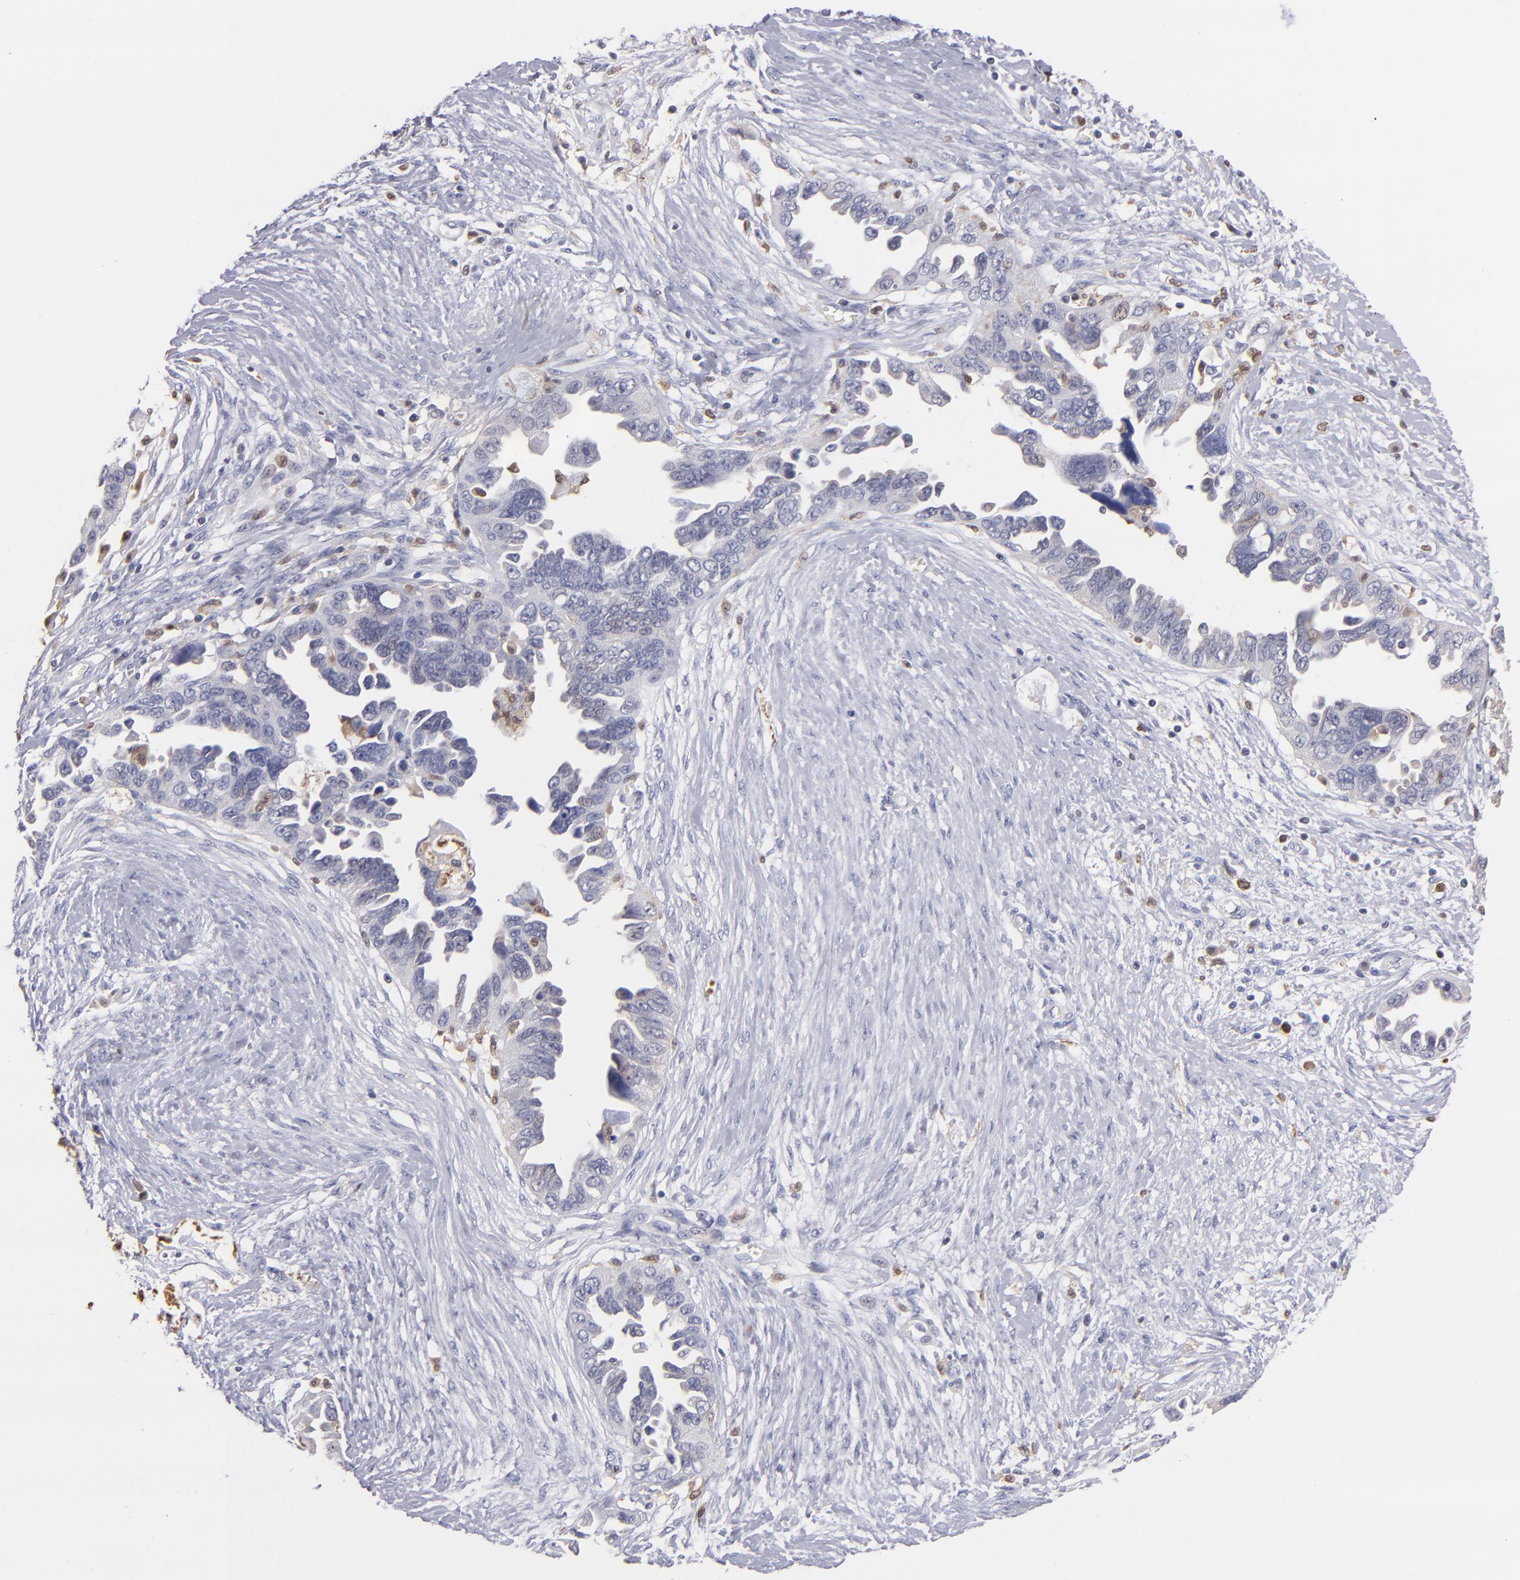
{"staining": {"intensity": "negative", "quantity": "none", "location": "none"}, "tissue": "ovarian cancer", "cell_type": "Tumor cells", "image_type": "cancer", "snomed": [{"axis": "morphology", "description": "Cystadenocarcinoma, serous, NOS"}, {"axis": "topography", "description": "Ovary"}], "caption": "A photomicrograph of human ovarian cancer (serous cystadenocarcinoma) is negative for staining in tumor cells. (DAB immunohistochemistry (IHC), high magnification).", "gene": "PRKCD", "patient": {"sex": "female", "age": 63}}